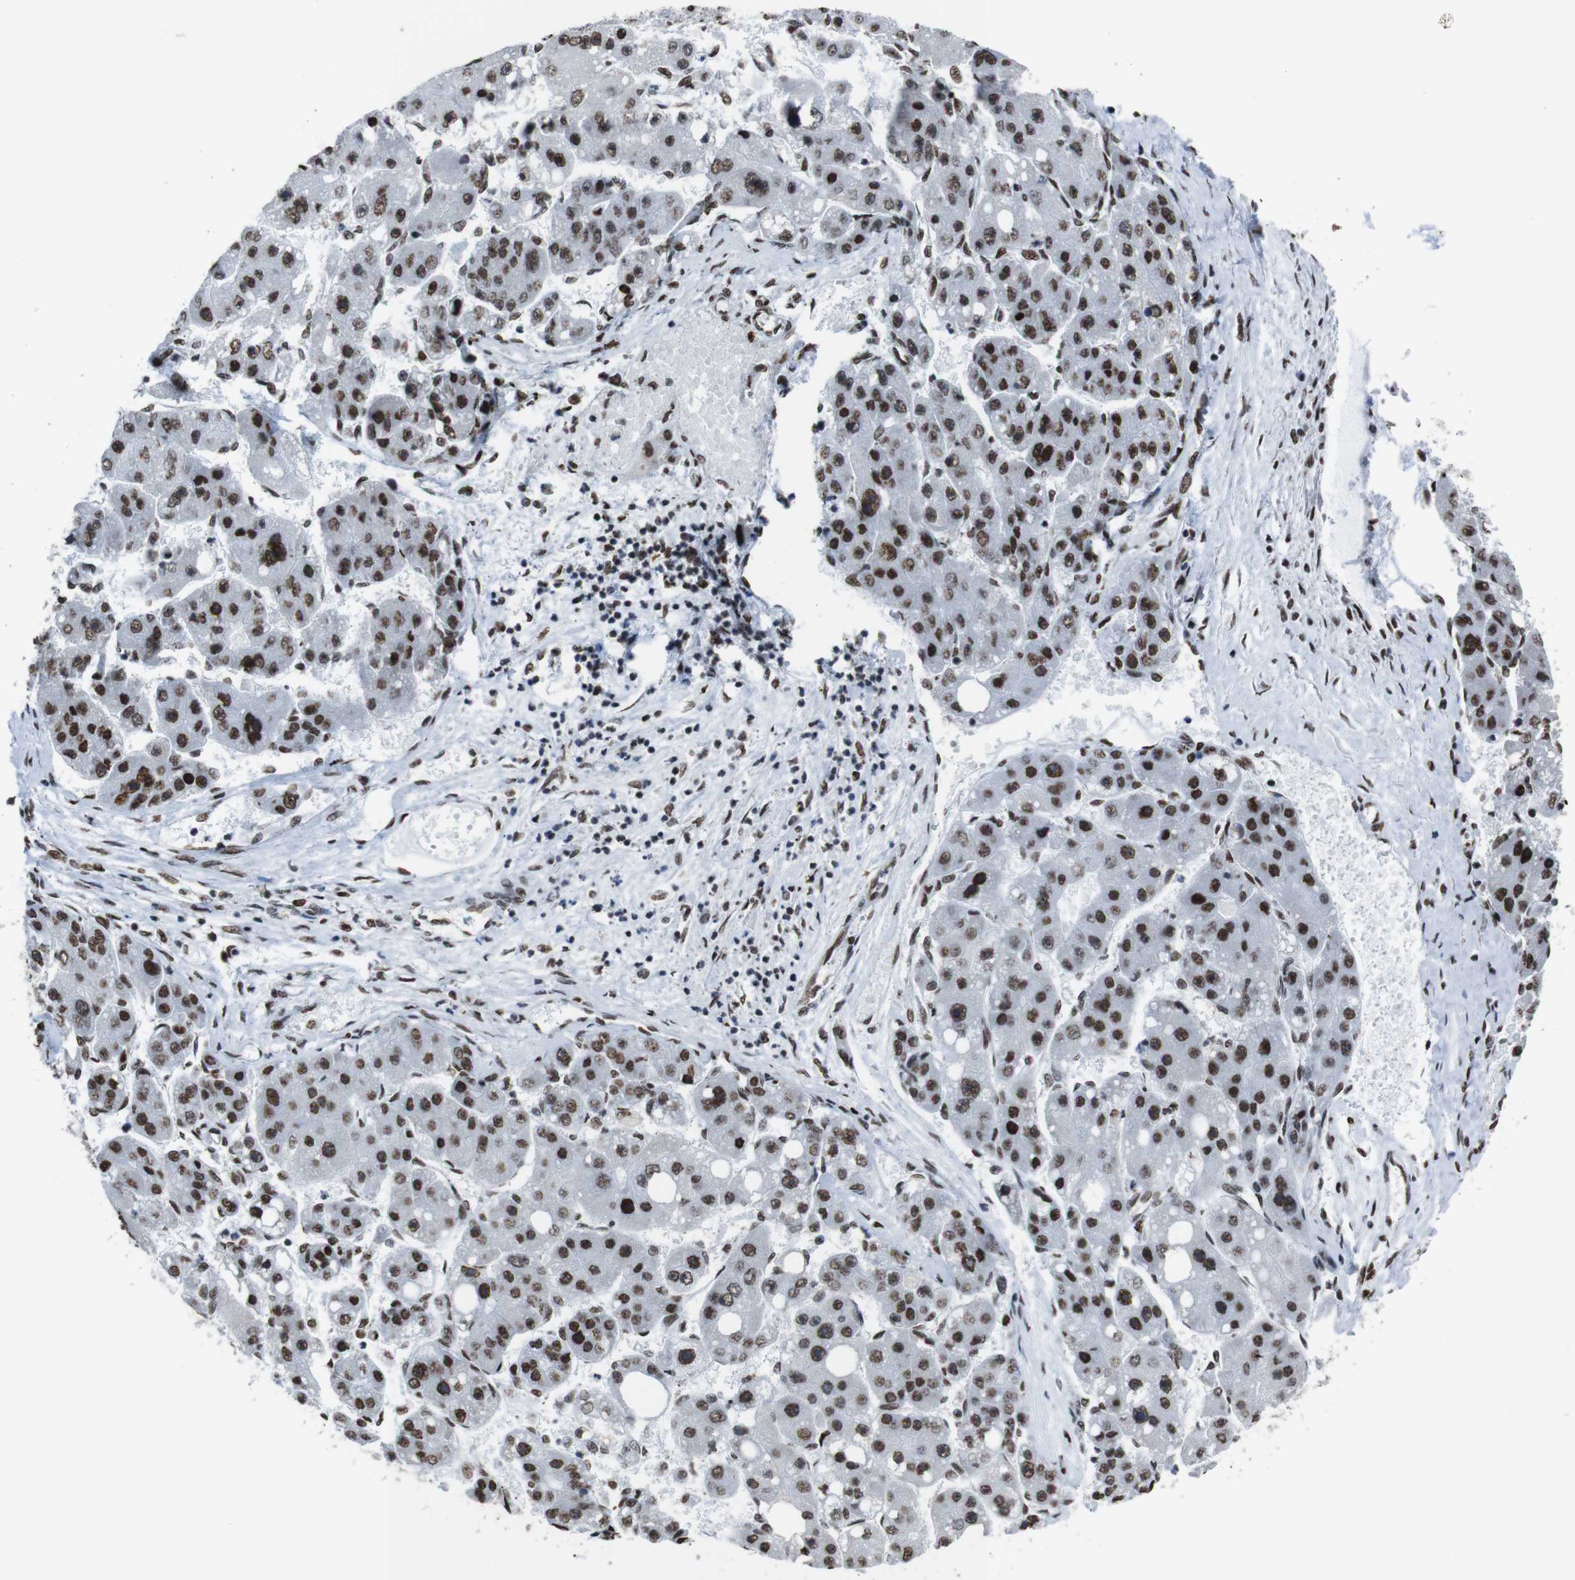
{"staining": {"intensity": "strong", "quantity": ">75%", "location": "nuclear"}, "tissue": "liver cancer", "cell_type": "Tumor cells", "image_type": "cancer", "snomed": [{"axis": "morphology", "description": "Carcinoma, Hepatocellular, NOS"}, {"axis": "topography", "description": "Liver"}], "caption": "Tumor cells reveal high levels of strong nuclear staining in about >75% of cells in liver cancer (hepatocellular carcinoma).", "gene": "ROMO1", "patient": {"sex": "female", "age": 61}}